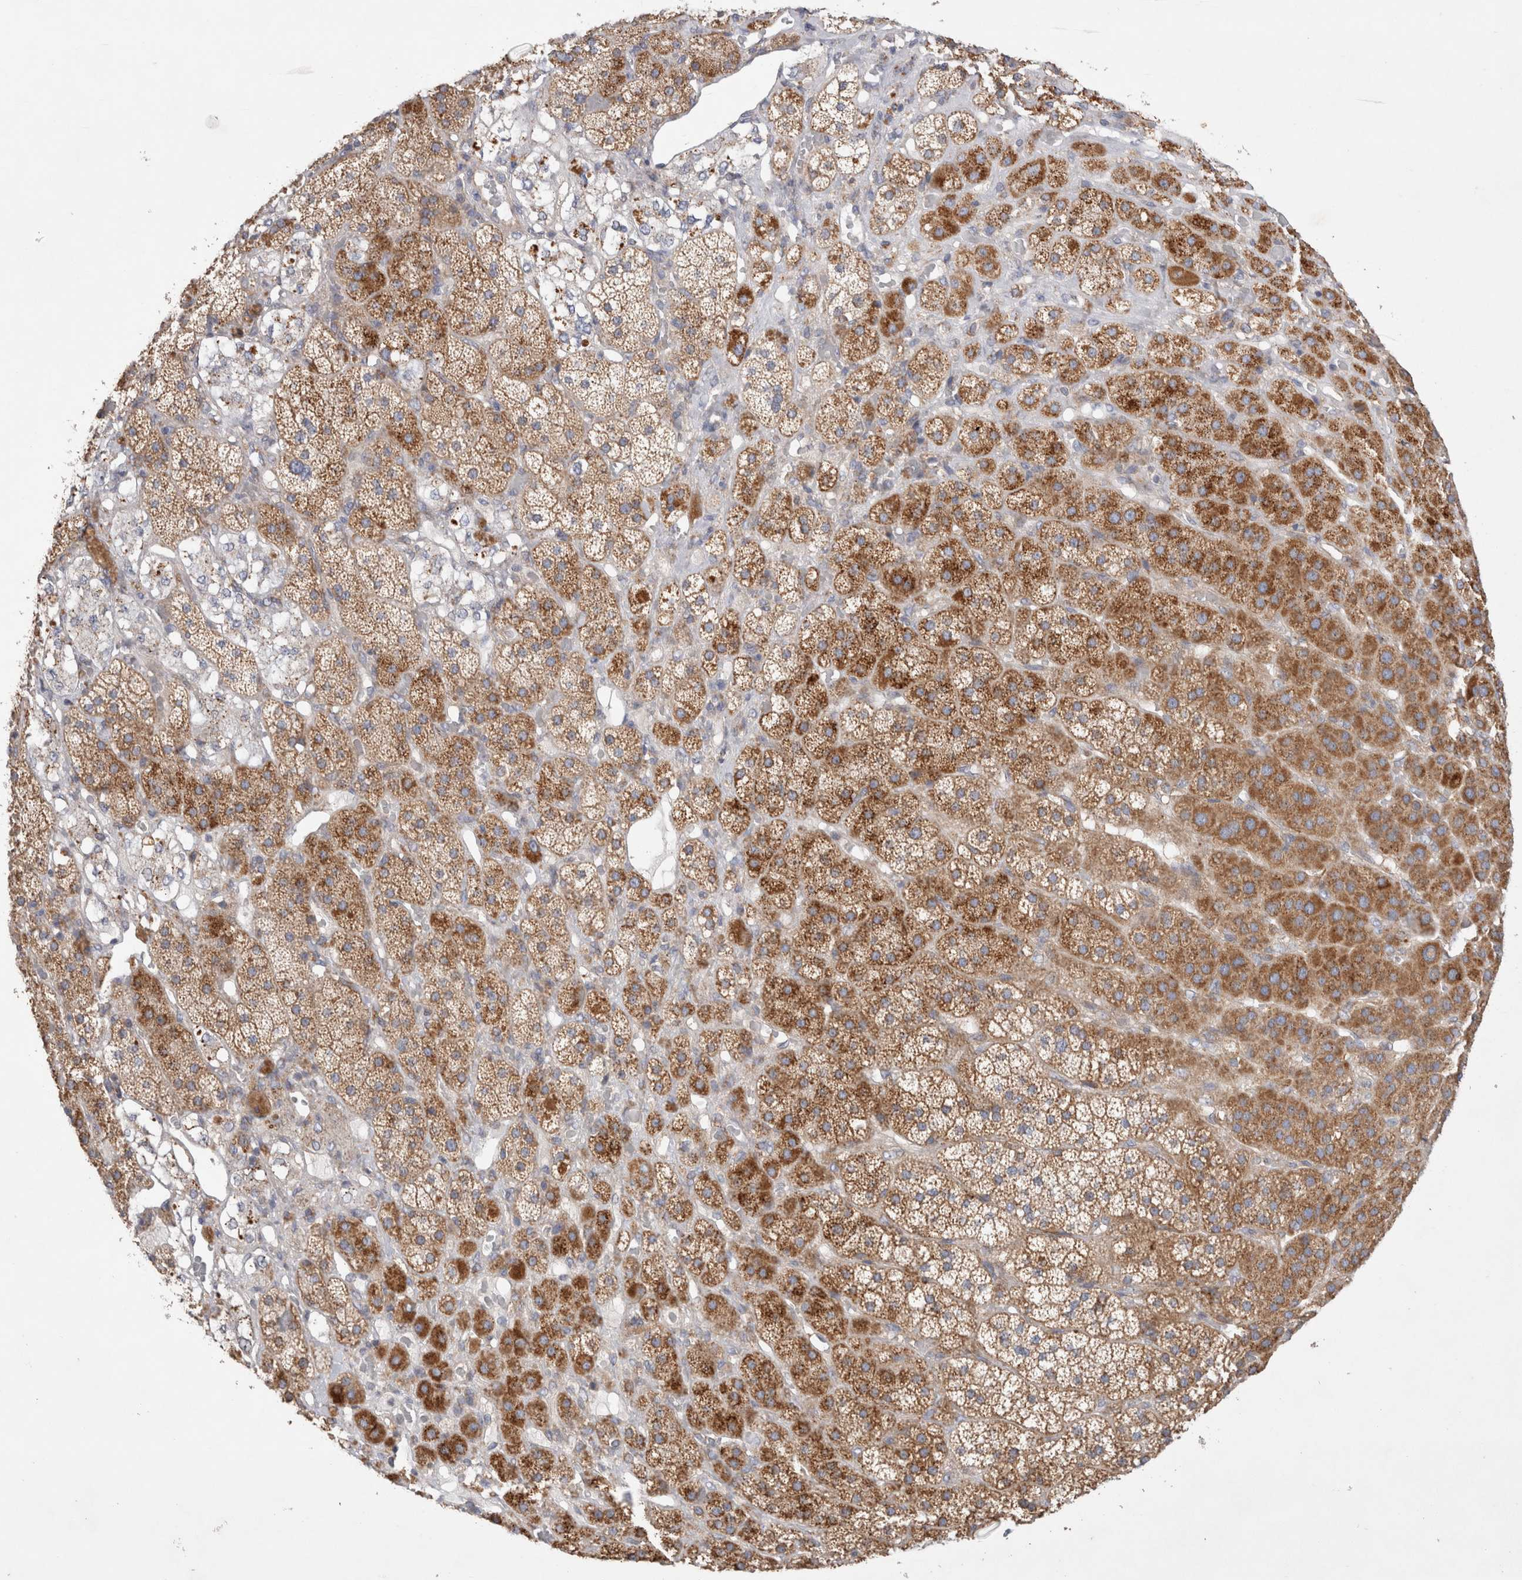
{"staining": {"intensity": "strong", "quantity": ">75%", "location": "cytoplasmic/membranous"}, "tissue": "adrenal gland", "cell_type": "Glandular cells", "image_type": "normal", "snomed": [{"axis": "morphology", "description": "Normal tissue, NOS"}, {"axis": "topography", "description": "Adrenal gland"}], "caption": "A high amount of strong cytoplasmic/membranous positivity is present in about >75% of glandular cells in unremarkable adrenal gland.", "gene": "TBC1D16", "patient": {"sex": "male", "age": 57}}